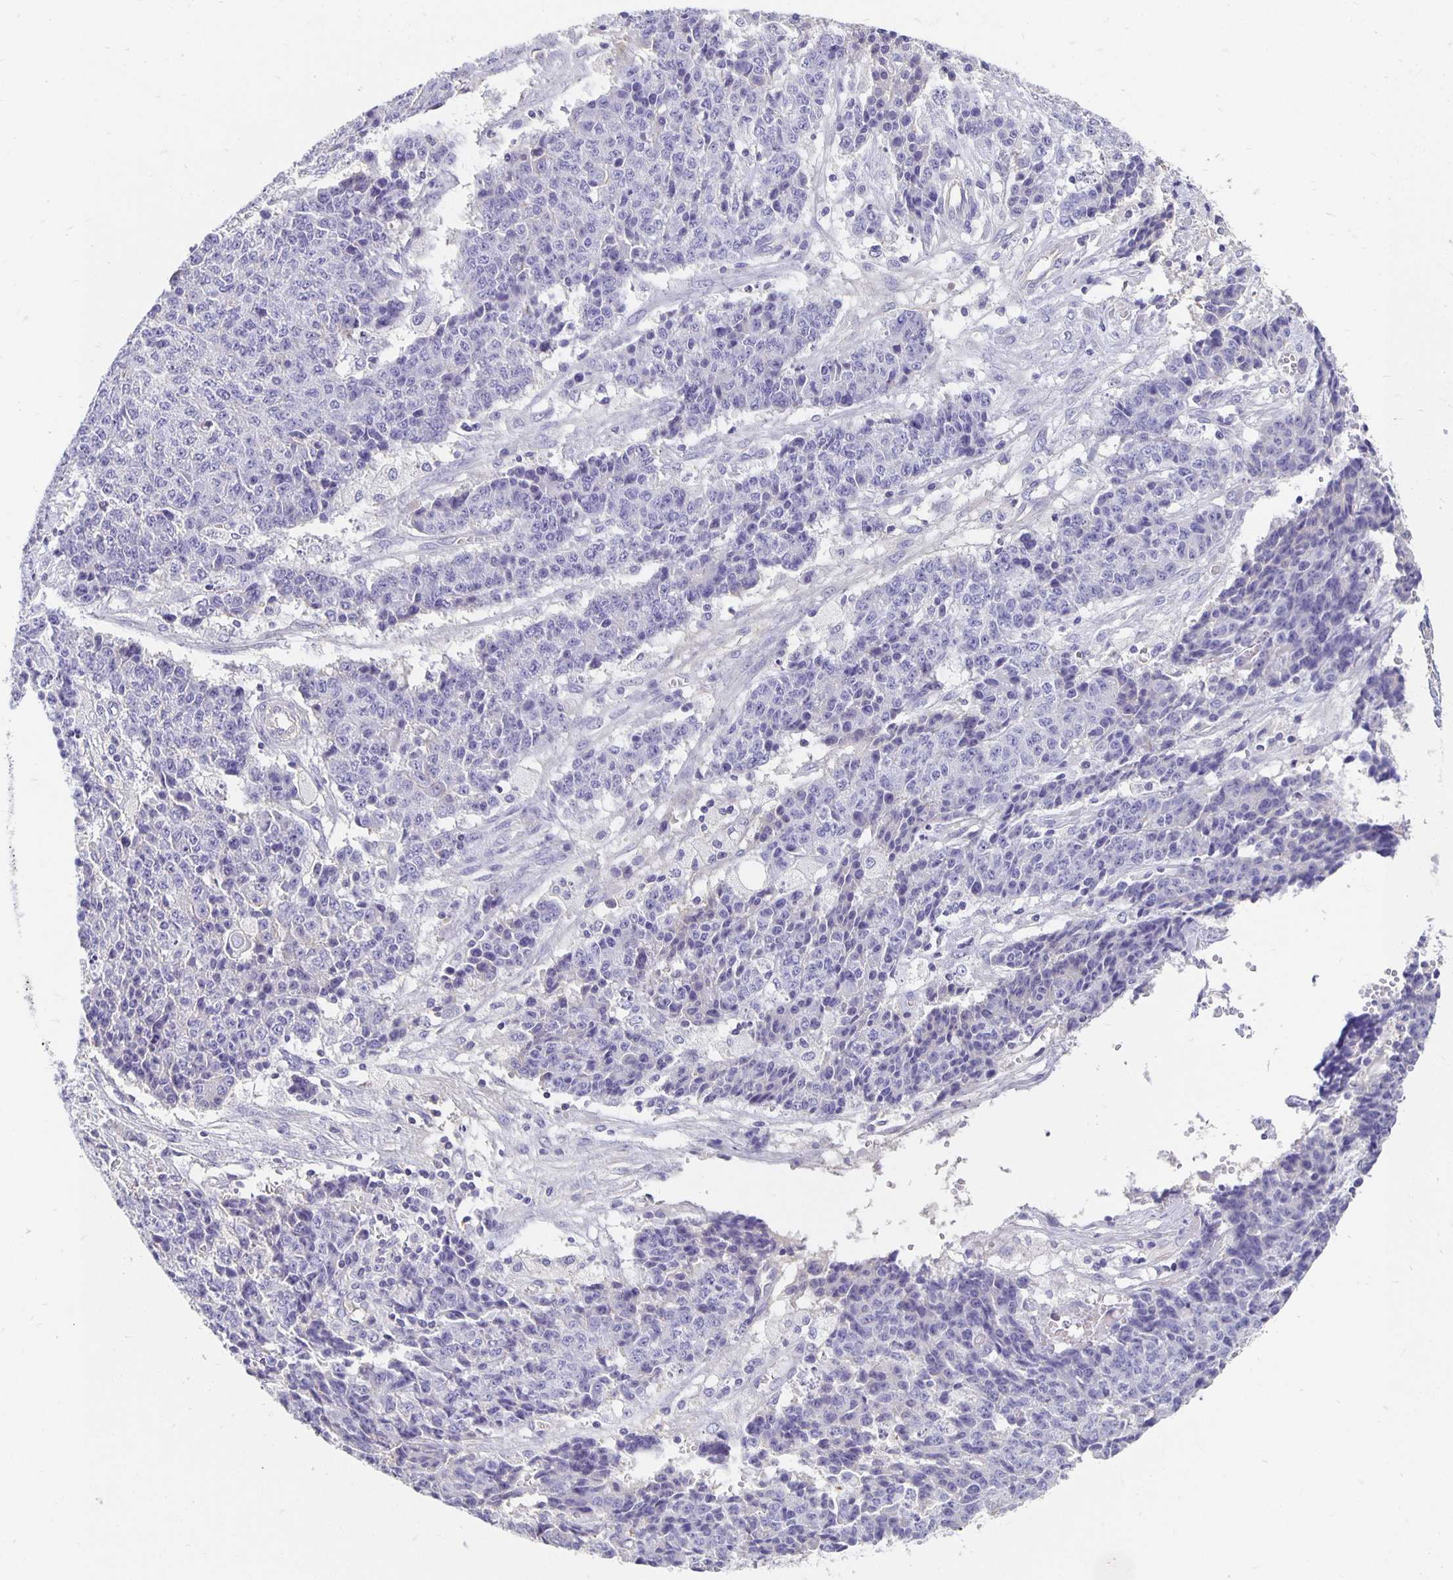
{"staining": {"intensity": "negative", "quantity": "none", "location": "none"}, "tissue": "ovarian cancer", "cell_type": "Tumor cells", "image_type": "cancer", "snomed": [{"axis": "morphology", "description": "Carcinoma, endometroid"}, {"axis": "topography", "description": "Ovary"}], "caption": "Immunohistochemistry (IHC) histopathology image of neoplastic tissue: human ovarian endometroid carcinoma stained with DAB shows no significant protein staining in tumor cells.", "gene": "APOB", "patient": {"sex": "female", "age": 42}}